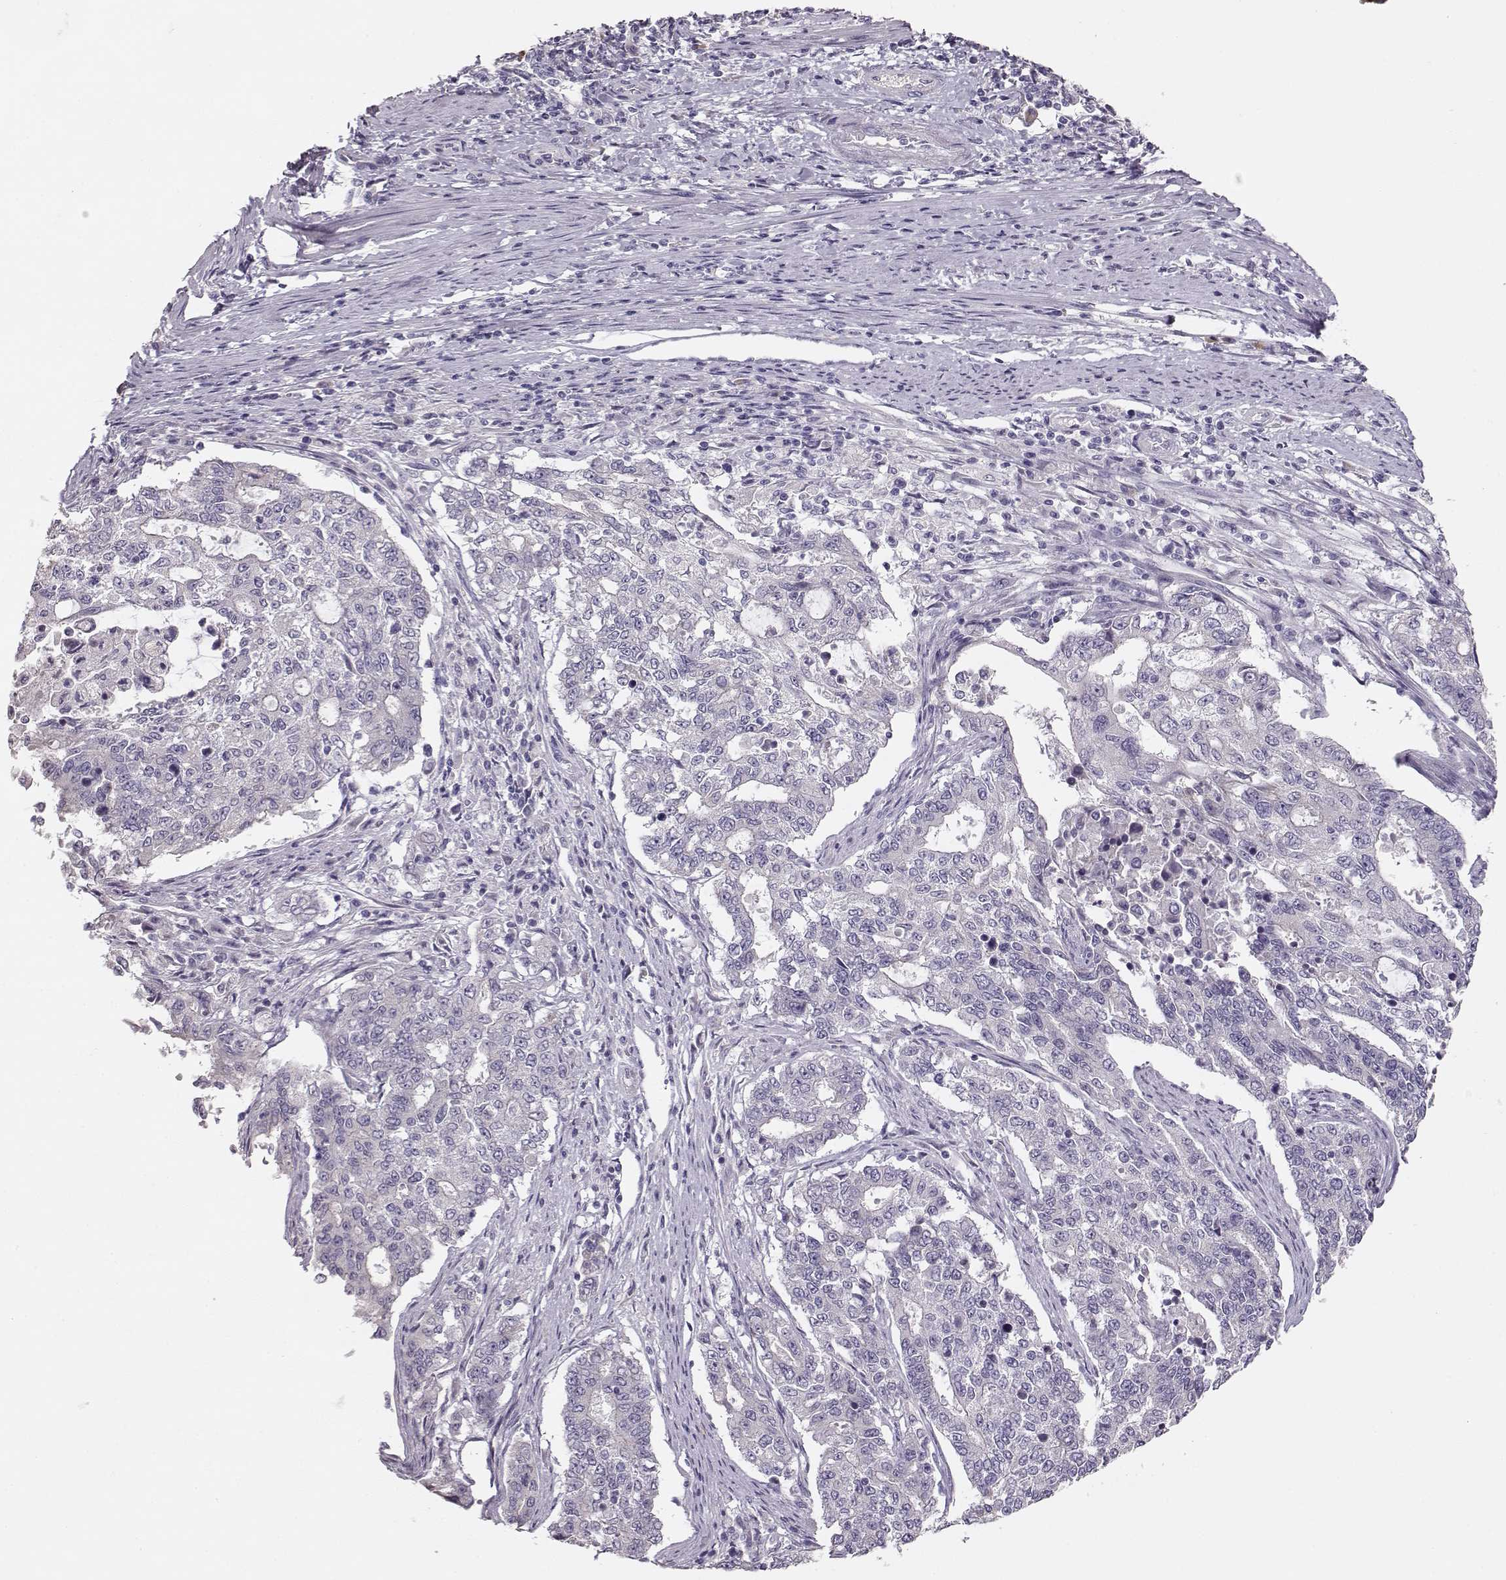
{"staining": {"intensity": "negative", "quantity": "none", "location": "none"}, "tissue": "endometrial cancer", "cell_type": "Tumor cells", "image_type": "cancer", "snomed": [{"axis": "morphology", "description": "Adenocarcinoma, NOS"}, {"axis": "topography", "description": "Uterus"}], "caption": "A photomicrograph of human endometrial cancer is negative for staining in tumor cells.", "gene": "GLIPR1L2", "patient": {"sex": "female", "age": 59}}